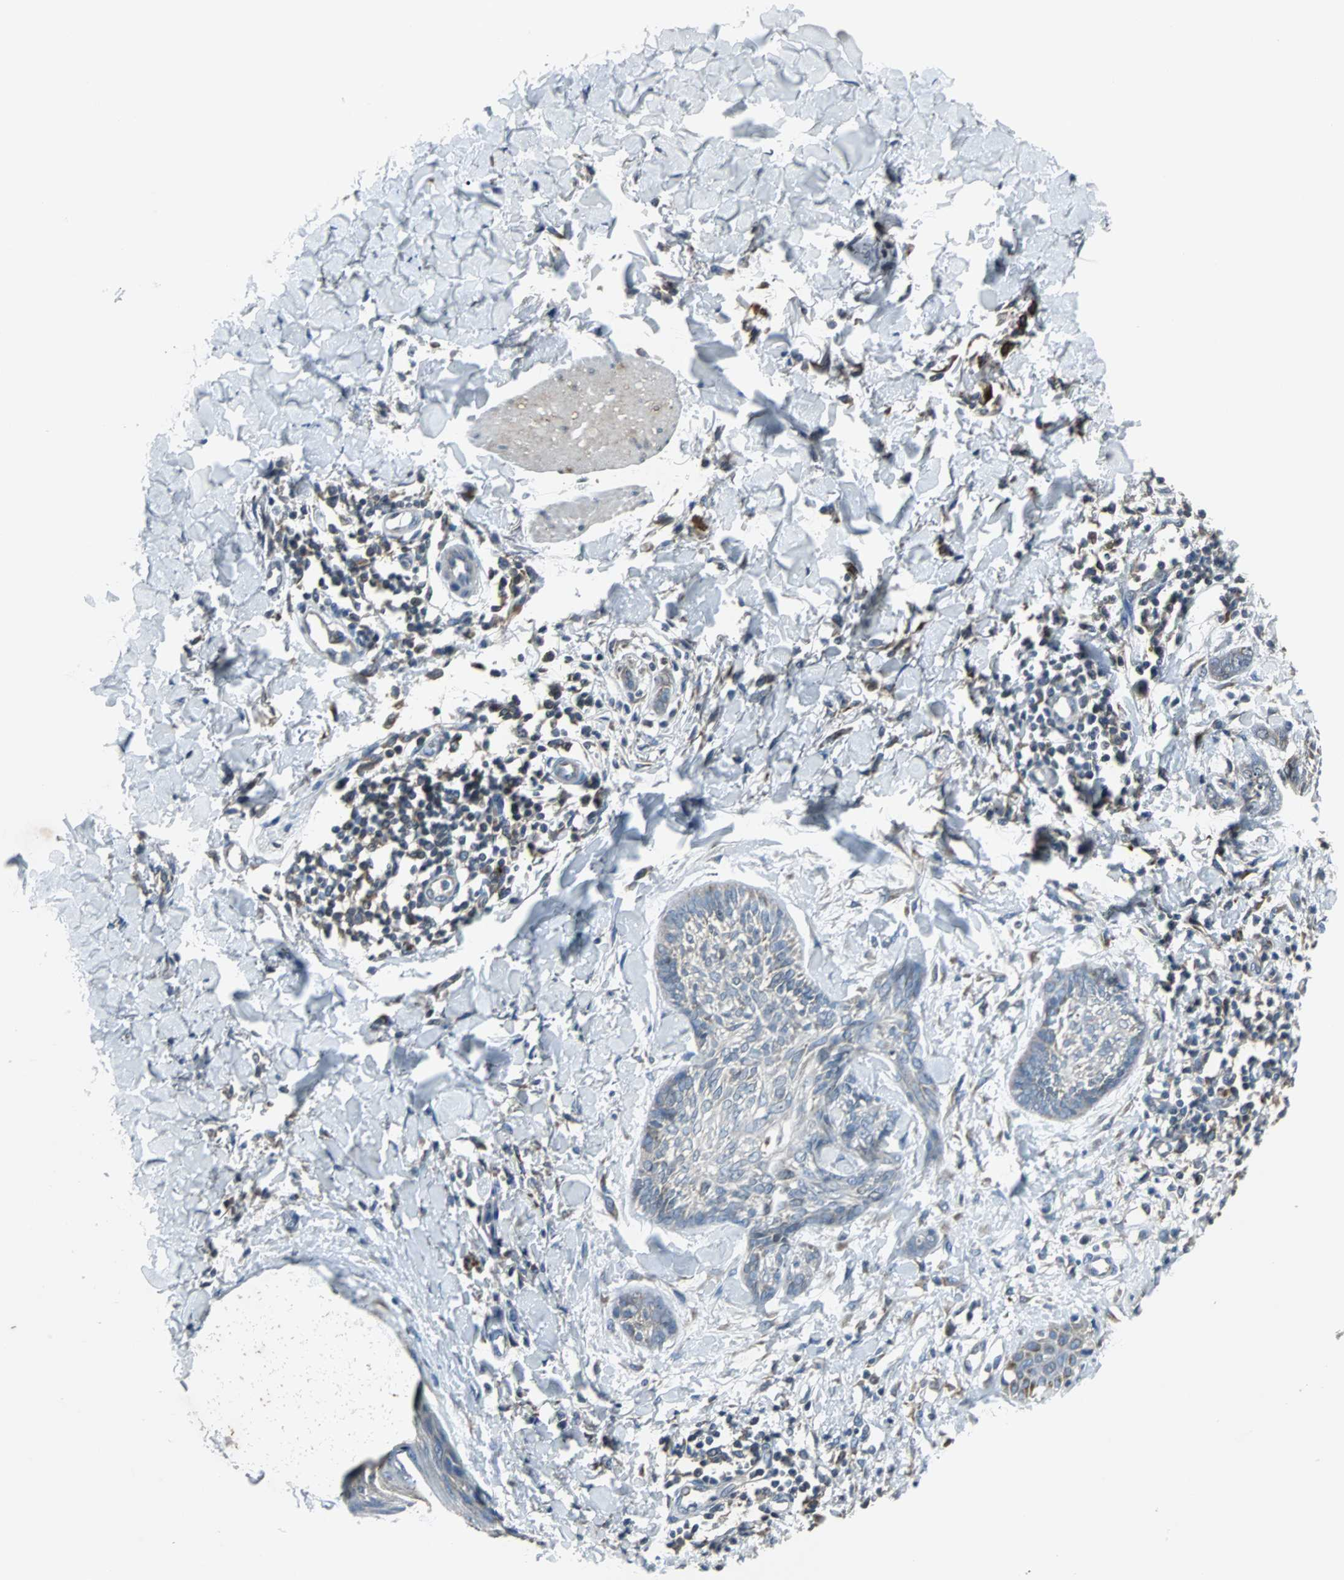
{"staining": {"intensity": "negative", "quantity": "none", "location": "none"}, "tissue": "skin cancer", "cell_type": "Tumor cells", "image_type": "cancer", "snomed": [{"axis": "morphology", "description": "Normal tissue, NOS"}, {"axis": "morphology", "description": "Basal cell carcinoma"}, {"axis": "topography", "description": "Skin"}], "caption": "The photomicrograph shows no staining of tumor cells in skin cancer.", "gene": "SOS1", "patient": {"sex": "male", "age": 71}}